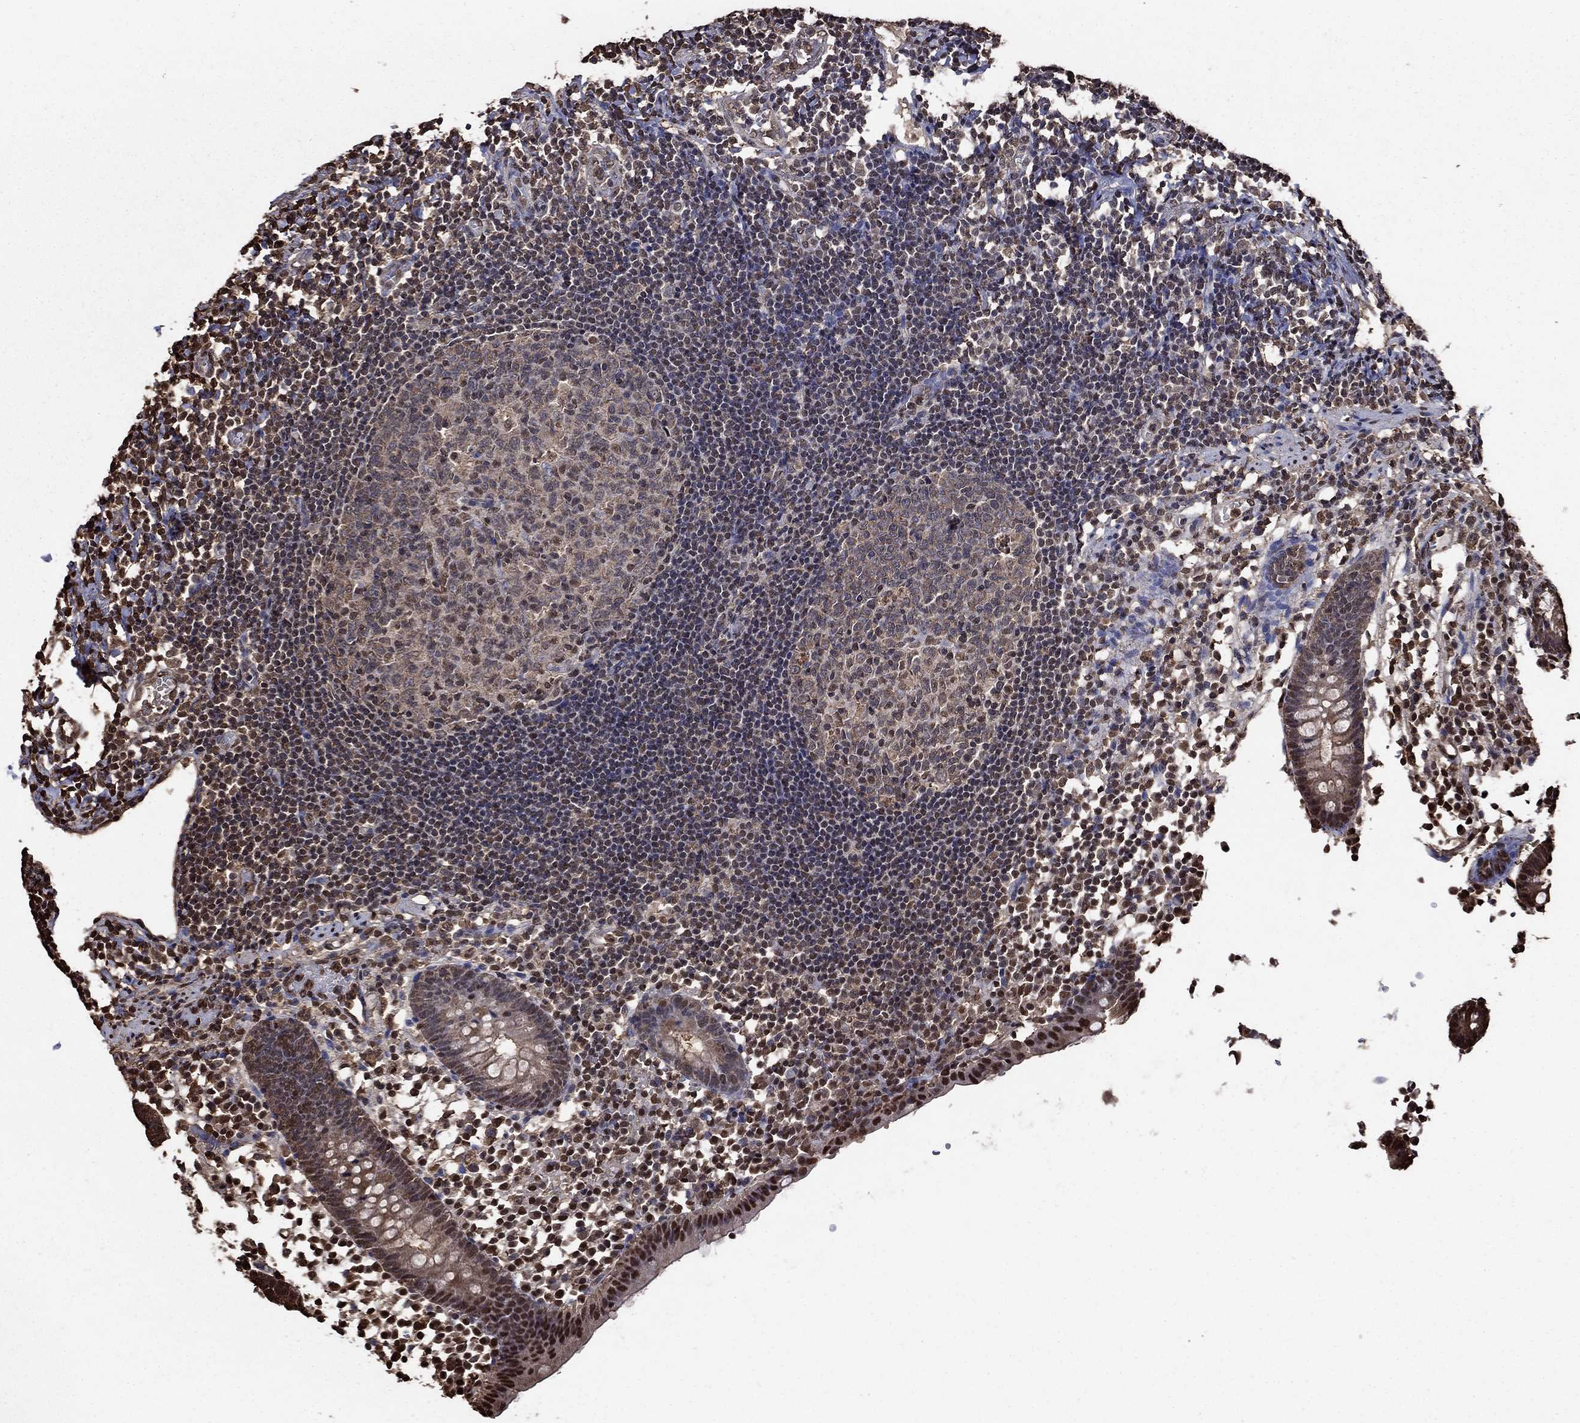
{"staining": {"intensity": "moderate", "quantity": "<25%", "location": "nuclear"}, "tissue": "appendix", "cell_type": "Glandular cells", "image_type": "normal", "snomed": [{"axis": "morphology", "description": "Normal tissue, NOS"}, {"axis": "topography", "description": "Appendix"}], "caption": "Benign appendix was stained to show a protein in brown. There is low levels of moderate nuclear expression in about <25% of glandular cells.", "gene": "GAPDH", "patient": {"sex": "female", "age": 40}}